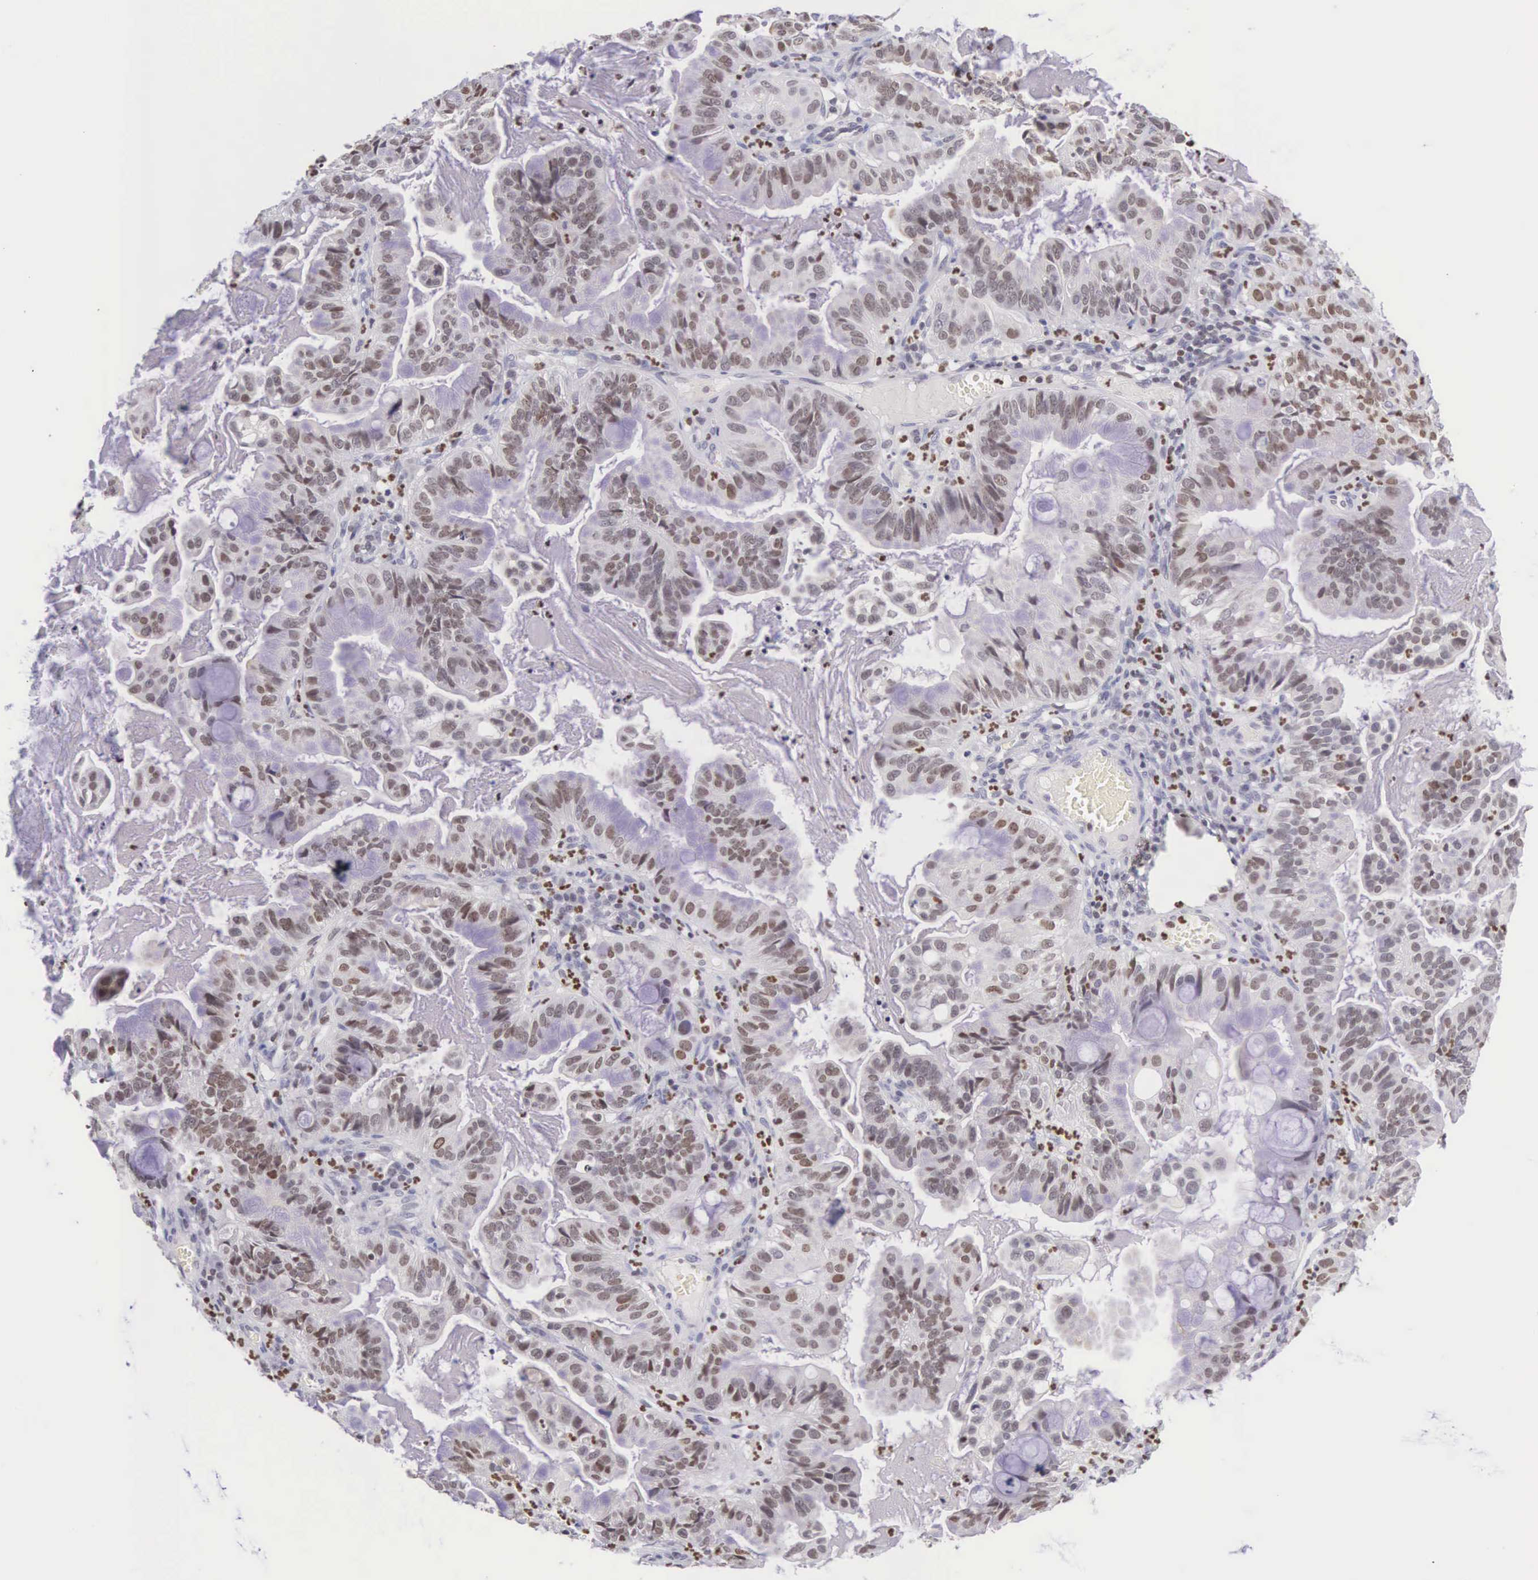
{"staining": {"intensity": "moderate", "quantity": "25%-75%", "location": "nuclear"}, "tissue": "cervical cancer", "cell_type": "Tumor cells", "image_type": "cancer", "snomed": [{"axis": "morphology", "description": "Adenocarcinoma, NOS"}, {"axis": "topography", "description": "Cervix"}], "caption": "This micrograph shows IHC staining of human cervical cancer (adenocarcinoma), with medium moderate nuclear positivity in about 25%-75% of tumor cells.", "gene": "VRK1", "patient": {"sex": "female", "age": 41}}